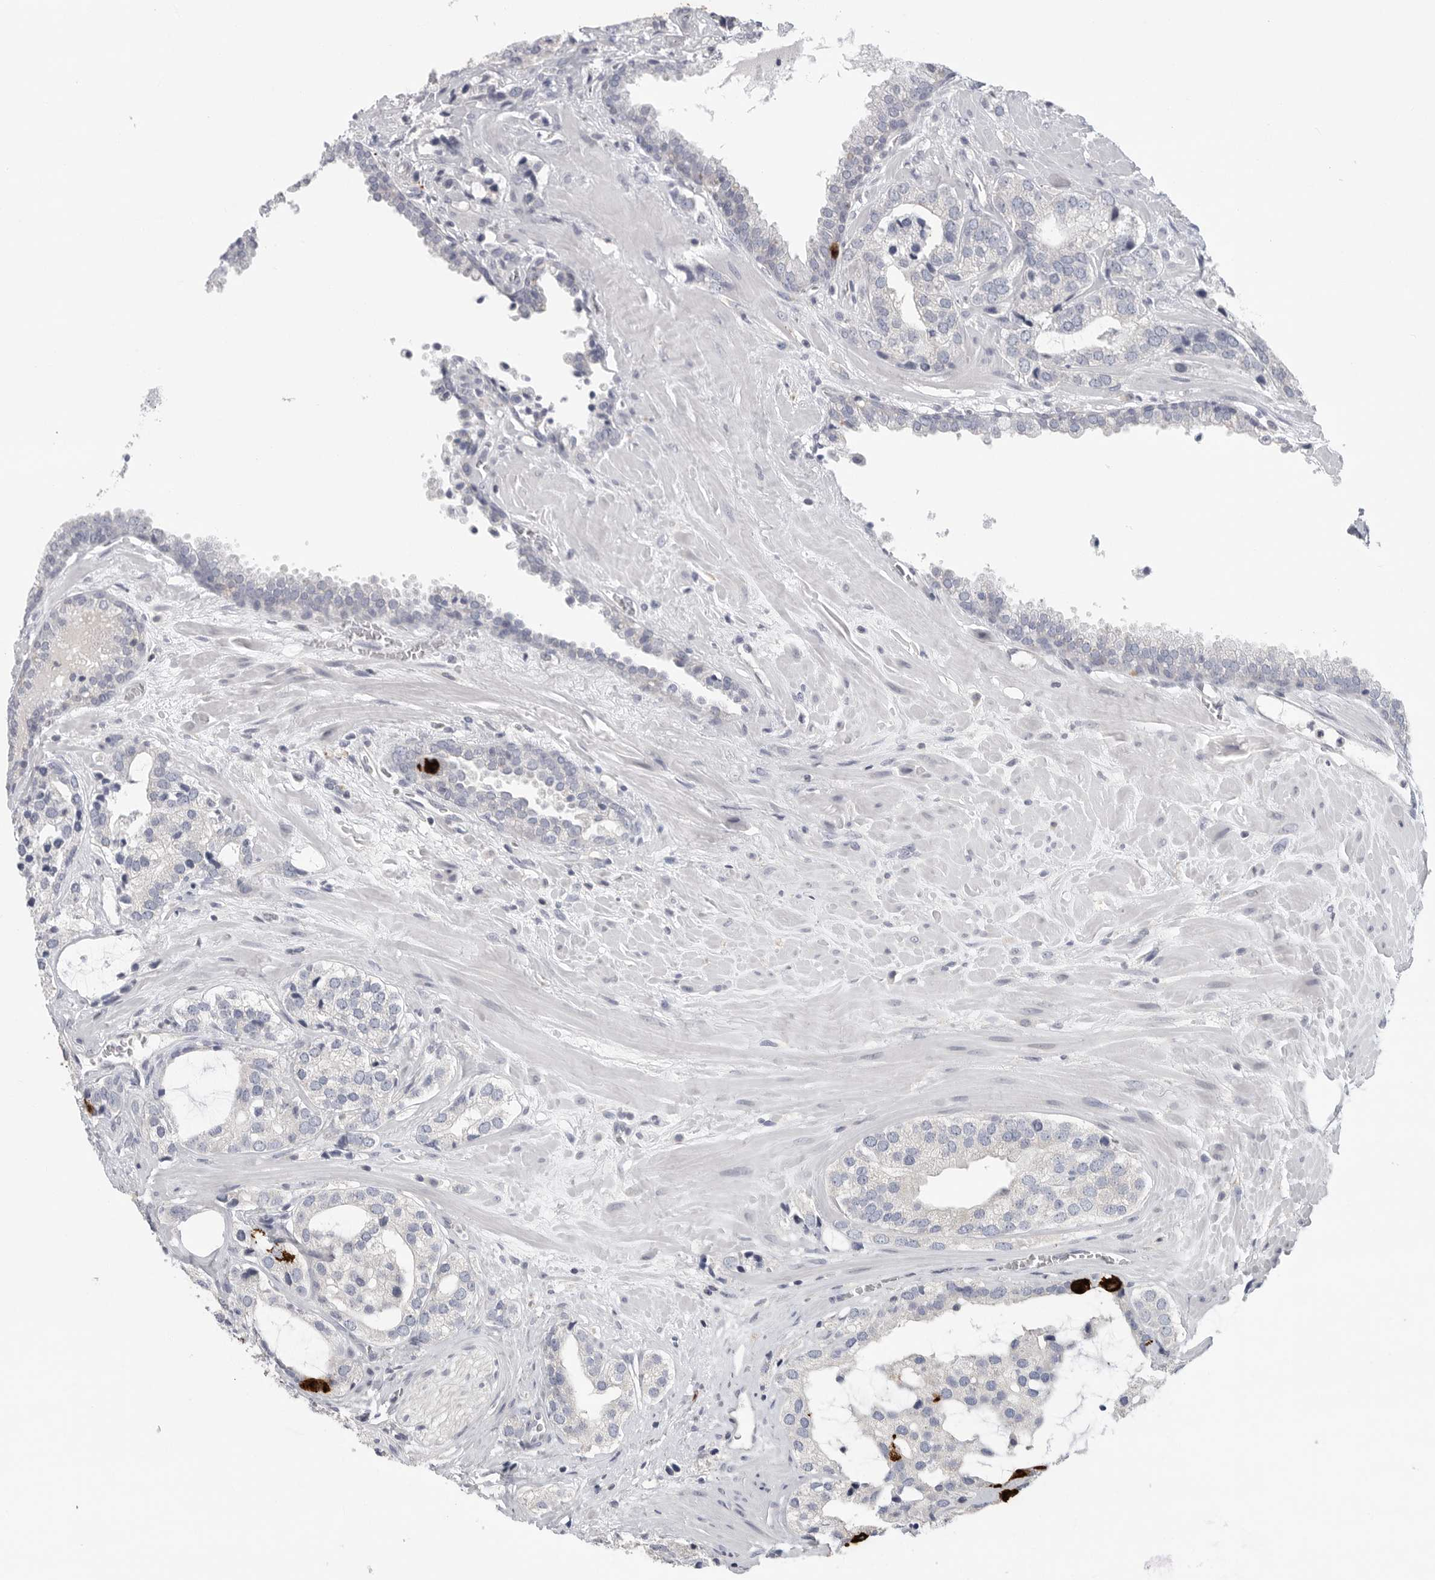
{"staining": {"intensity": "negative", "quantity": "none", "location": "none"}, "tissue": "prostate cancer", "cell_type": "Tumor cells", "image_type": "cancer", "snomed": [{"axis": "morphology", "description": "Adenocarcinoma, High grade"}, {"axis": "topography", "description": "Prostate"}], "caption": "DAB immunohistochemical staining of human prostate cancer exhibits no significant staining in tumor cells.", "gene": "TMEM69", "patient": {"sex": "male", "age": 66}}